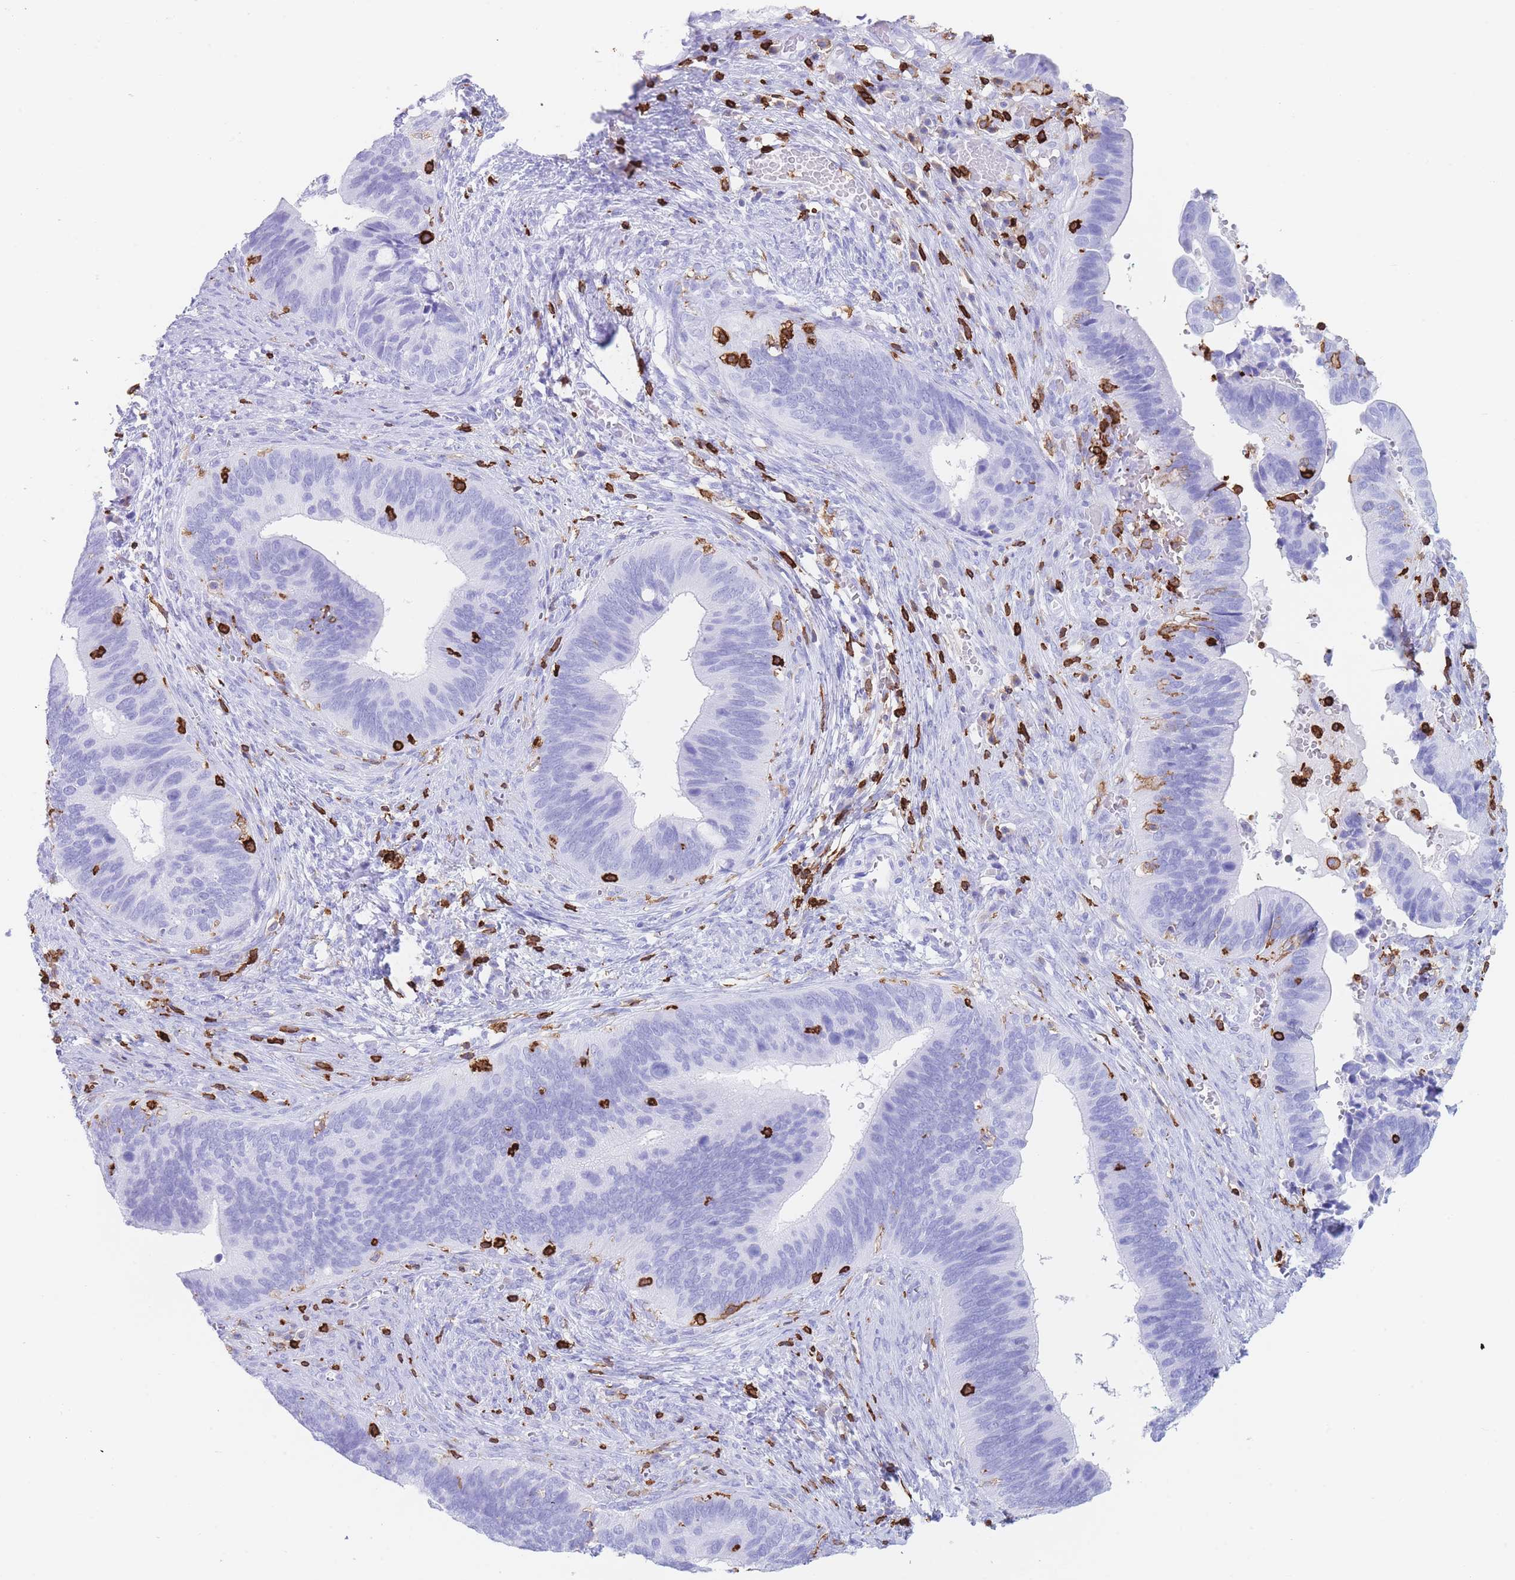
{"staining": {"intensity": "negative", "quantity": "none", "location": "none"}, "tissue": "cervical cancer", "cell_type": "Tumor cells", "image_type": "cancer", "snomed": [{"axis": "morphology", "description": "Adenocarcinoma, NOS"}, {"axis": "topography", "description": "Cervix"}], "caption": "Image shows no significant protein positivity in tumor cells of adenocarcinoma (cervical).", "gene": "CORO1A", "patient": {"sex": "female", "age": 42}}